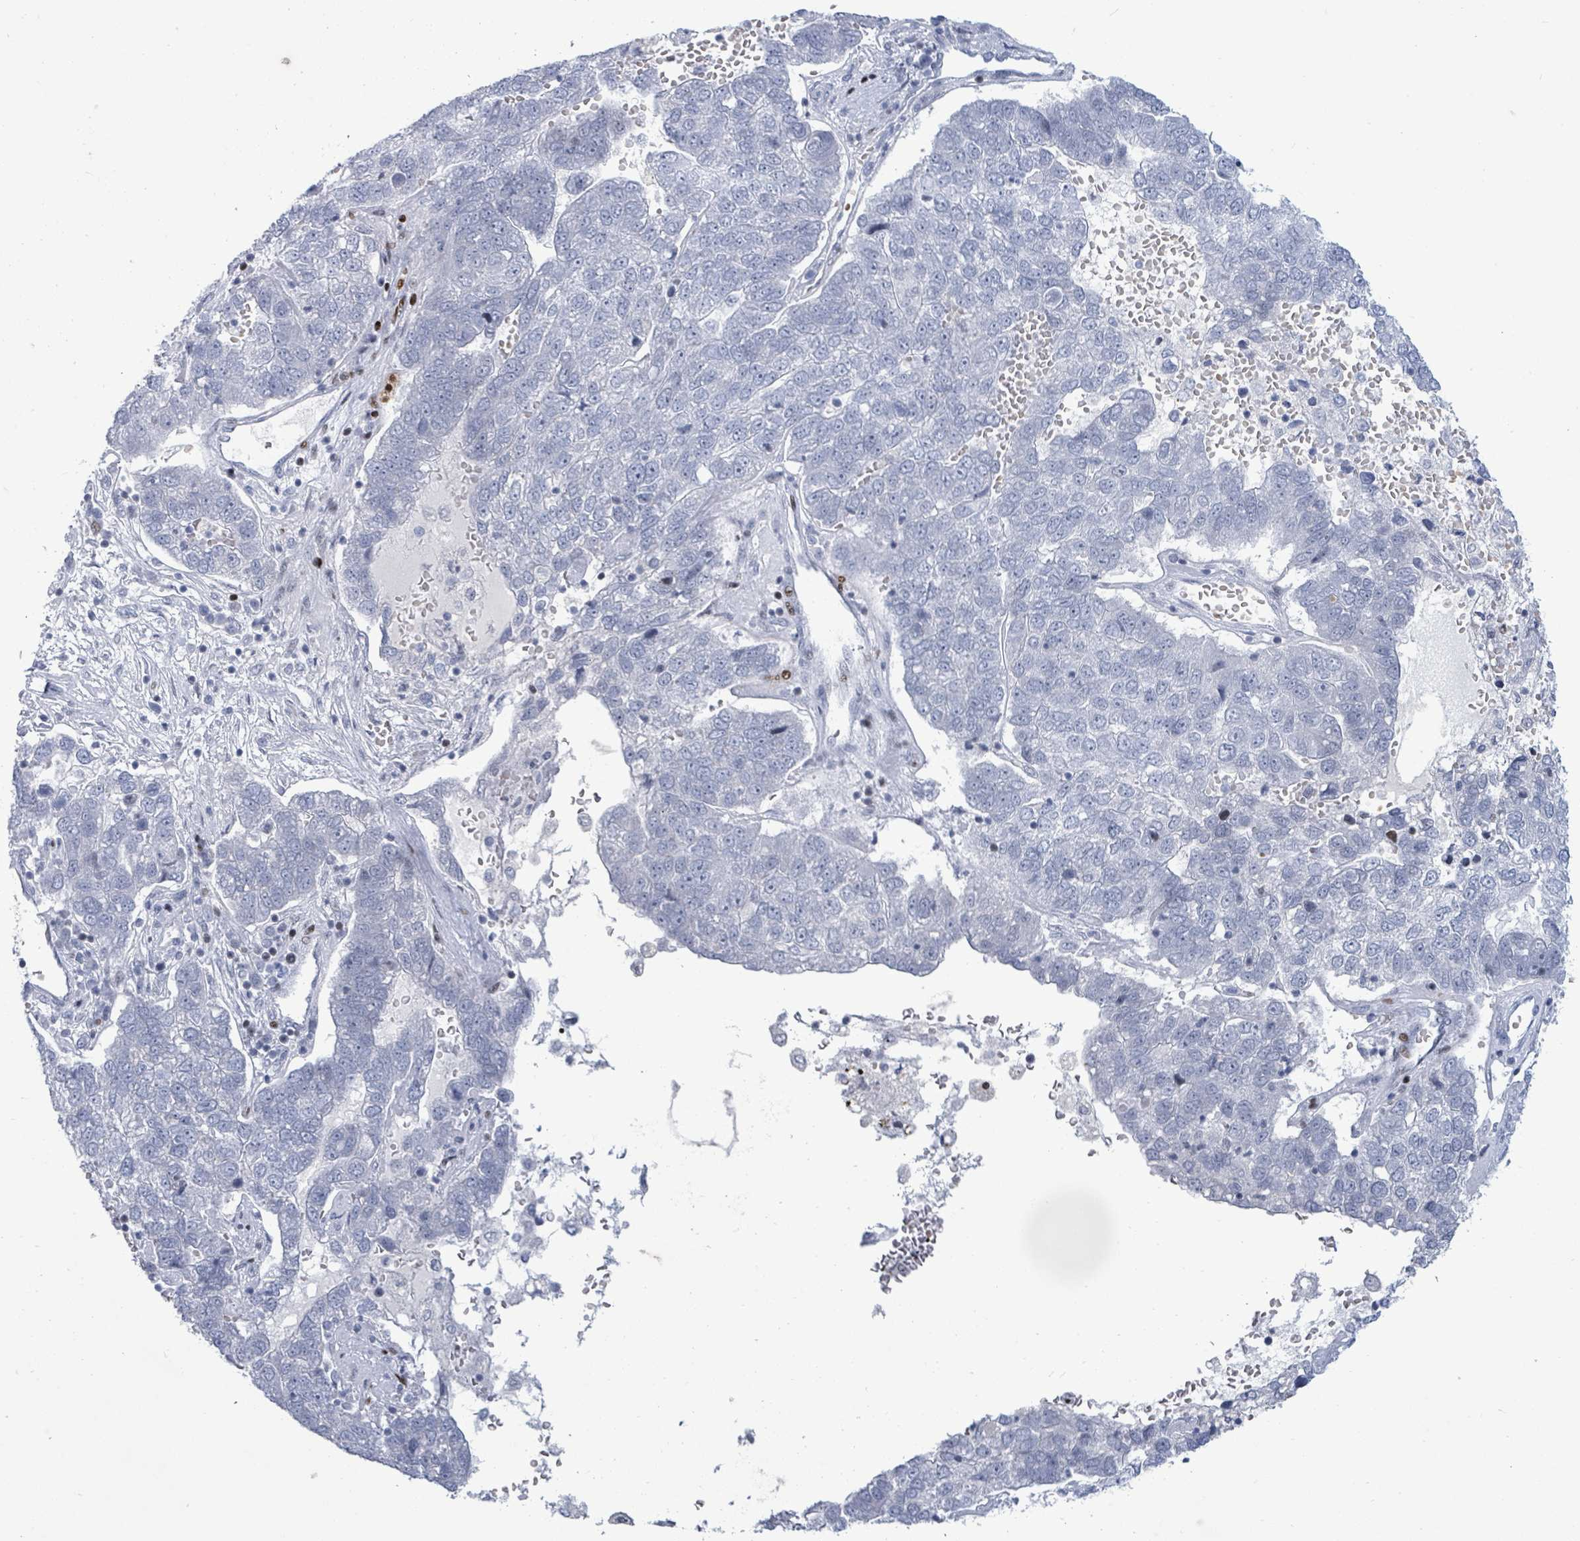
{"staining": {"intensity": "negative", "quantity": "none", "location": "none"}, "tissue": "pancreatic cancer", "cell_type": "Tumor cells", "image_type": "cancer", "snomed": [{"axis": "morphology", "description": "Adenocarcinoma, NOS"}, {"axis": "topography", "description": "Pancreas"}], "caption": "The photomicrograph exhibits no significant expression in tumor cells of pancreatic cancer (adenocarcinoma).", "gene": "MALL", "patient": {"sex": "female", "age": 61}}